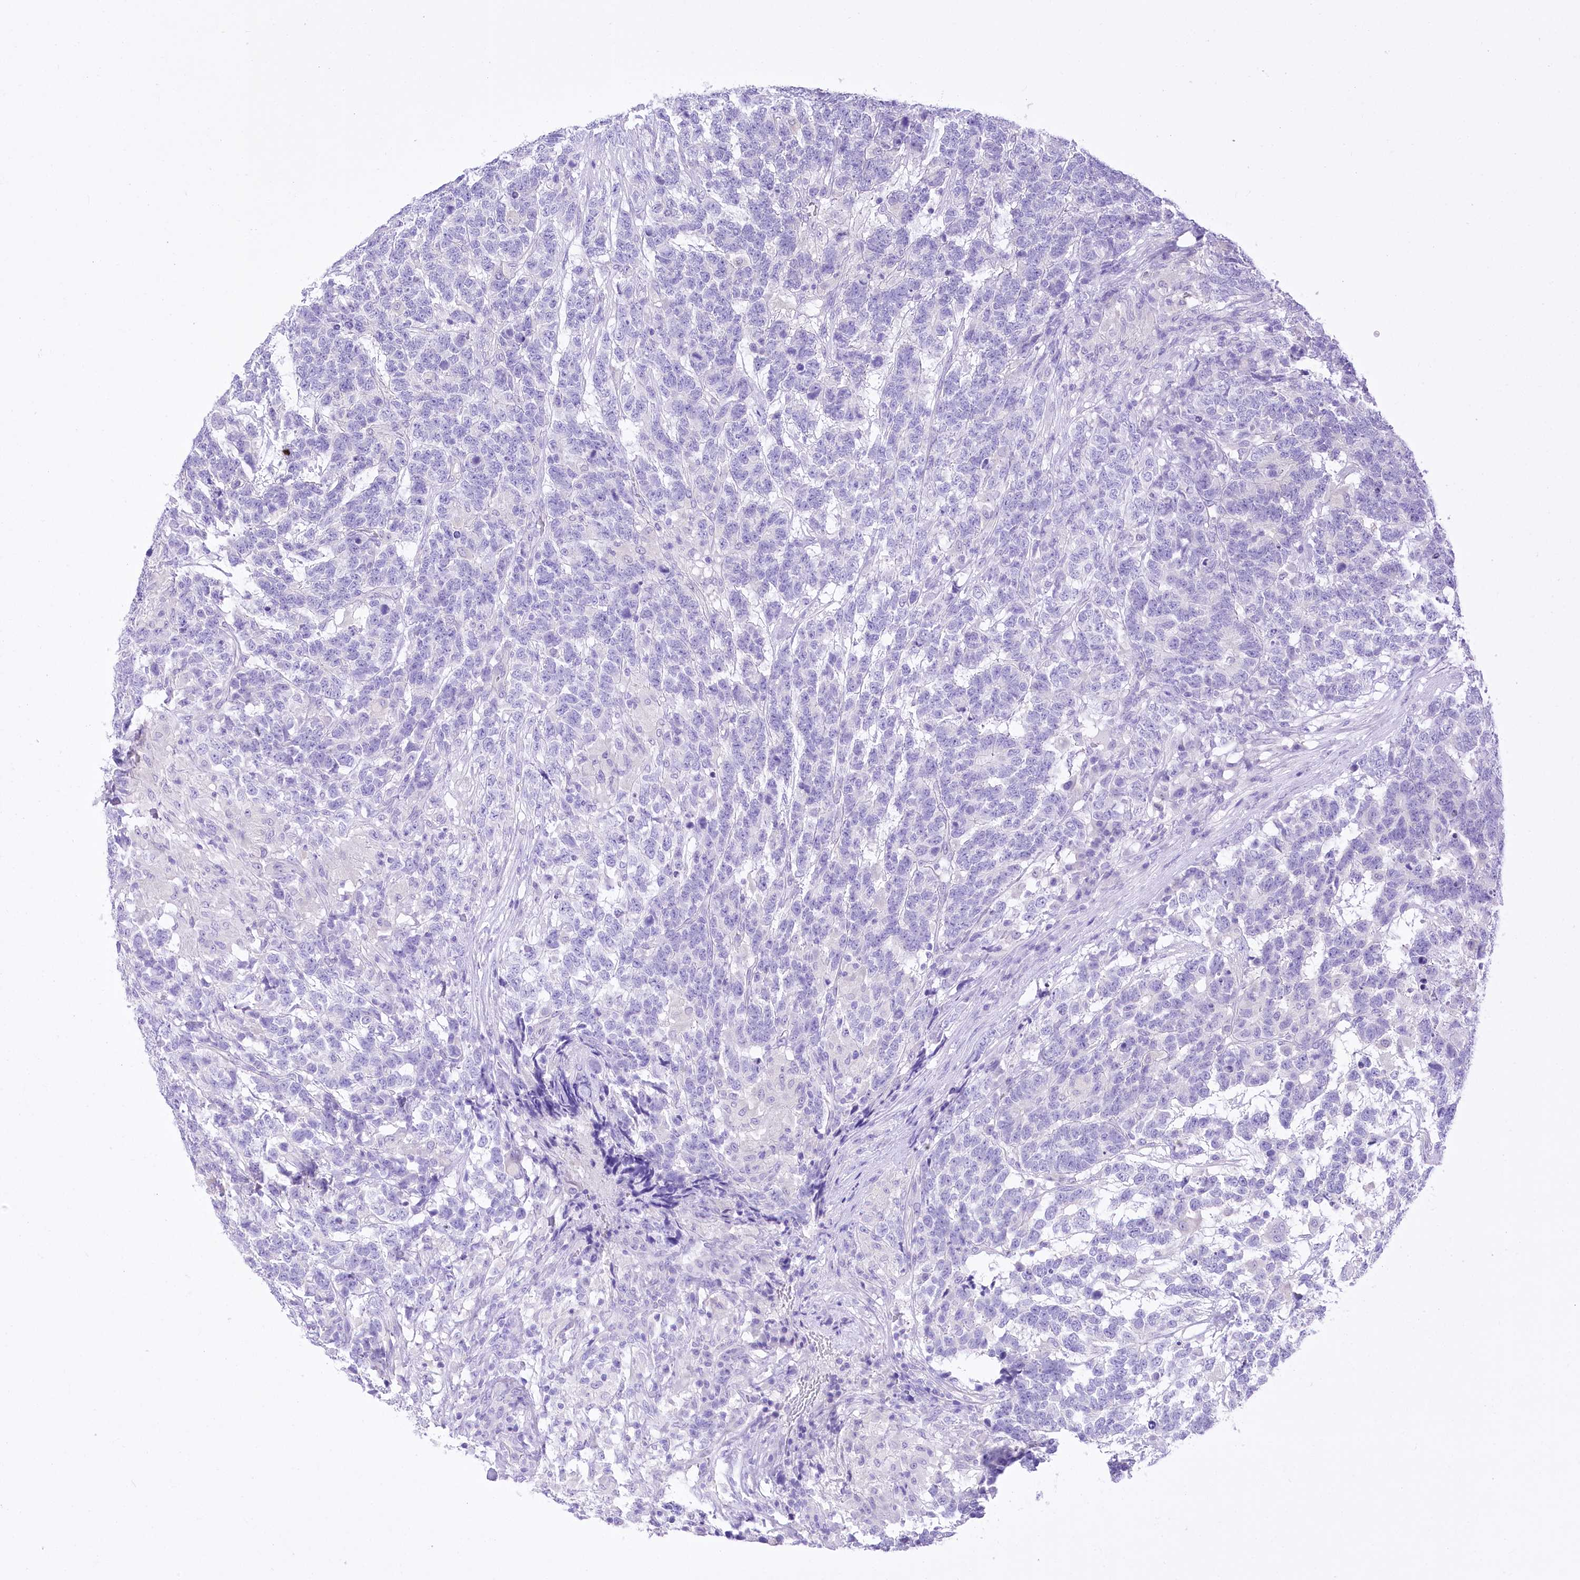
{"staining": {"intensity": "negative", "quantity": "none", "location": "none"}, "tissue": "testis cancer", "cell_type": "Tumor cells", "image_type": "cancer", "snomed": [{"axis": "morphology", "description": "Carcinoma, Embryonal, NOS"}, {"axis": "topography", "description": "Testis"}], "caption": "An immunohistochemistry (IHC) image of testis embryonal carcinoma is shown. There is no staining in tumor cells of testis embryonal carcinoma. The staining is performed using DAB (3,3'-diaminobenzidine) brown chromogen with nuclei counter-stained in using hematoxylin.", "gene": "PBLD", "patient": {"sex": "male", "age": 26}}